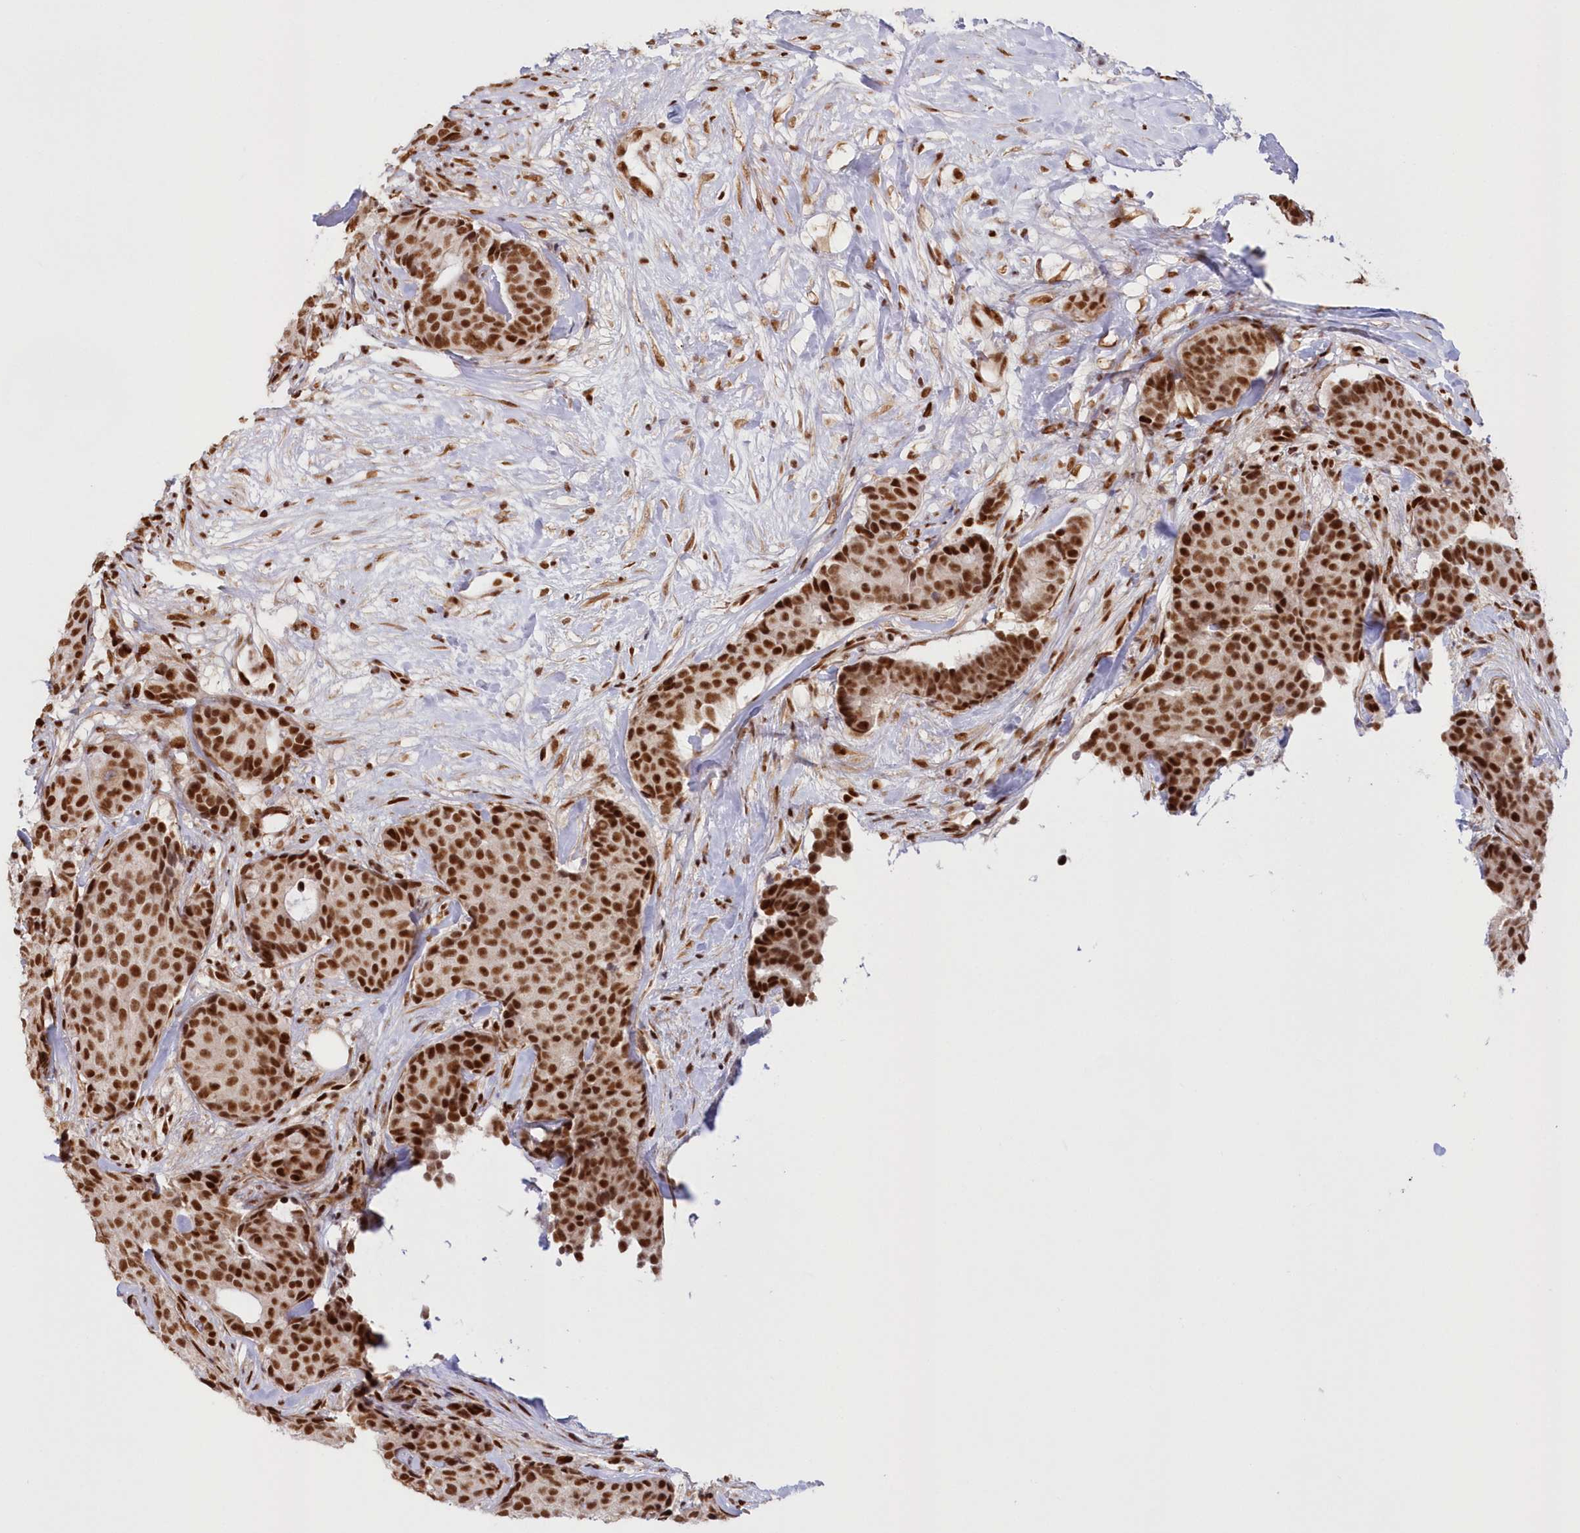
{"staining": {"intensity": "strong", "quantity": ">75%", "location": "nuclear"}, "tissue": "breast cancer", "cell_type": "Tumor cells", "image_type": "cancer", "snomed": [{"axis": "morphology", "description": "Duct carcinoma"}, {"axis": "topography", "description": "Breast"}], "caption": "IHC (DAB) staining of invasive ductal carcinoma (breast) displays strong nuclear protein positivity in approximately >75% of tumor cells.", "gene": "POLR2B", "patient": {"sex": "female", "age": 75}}